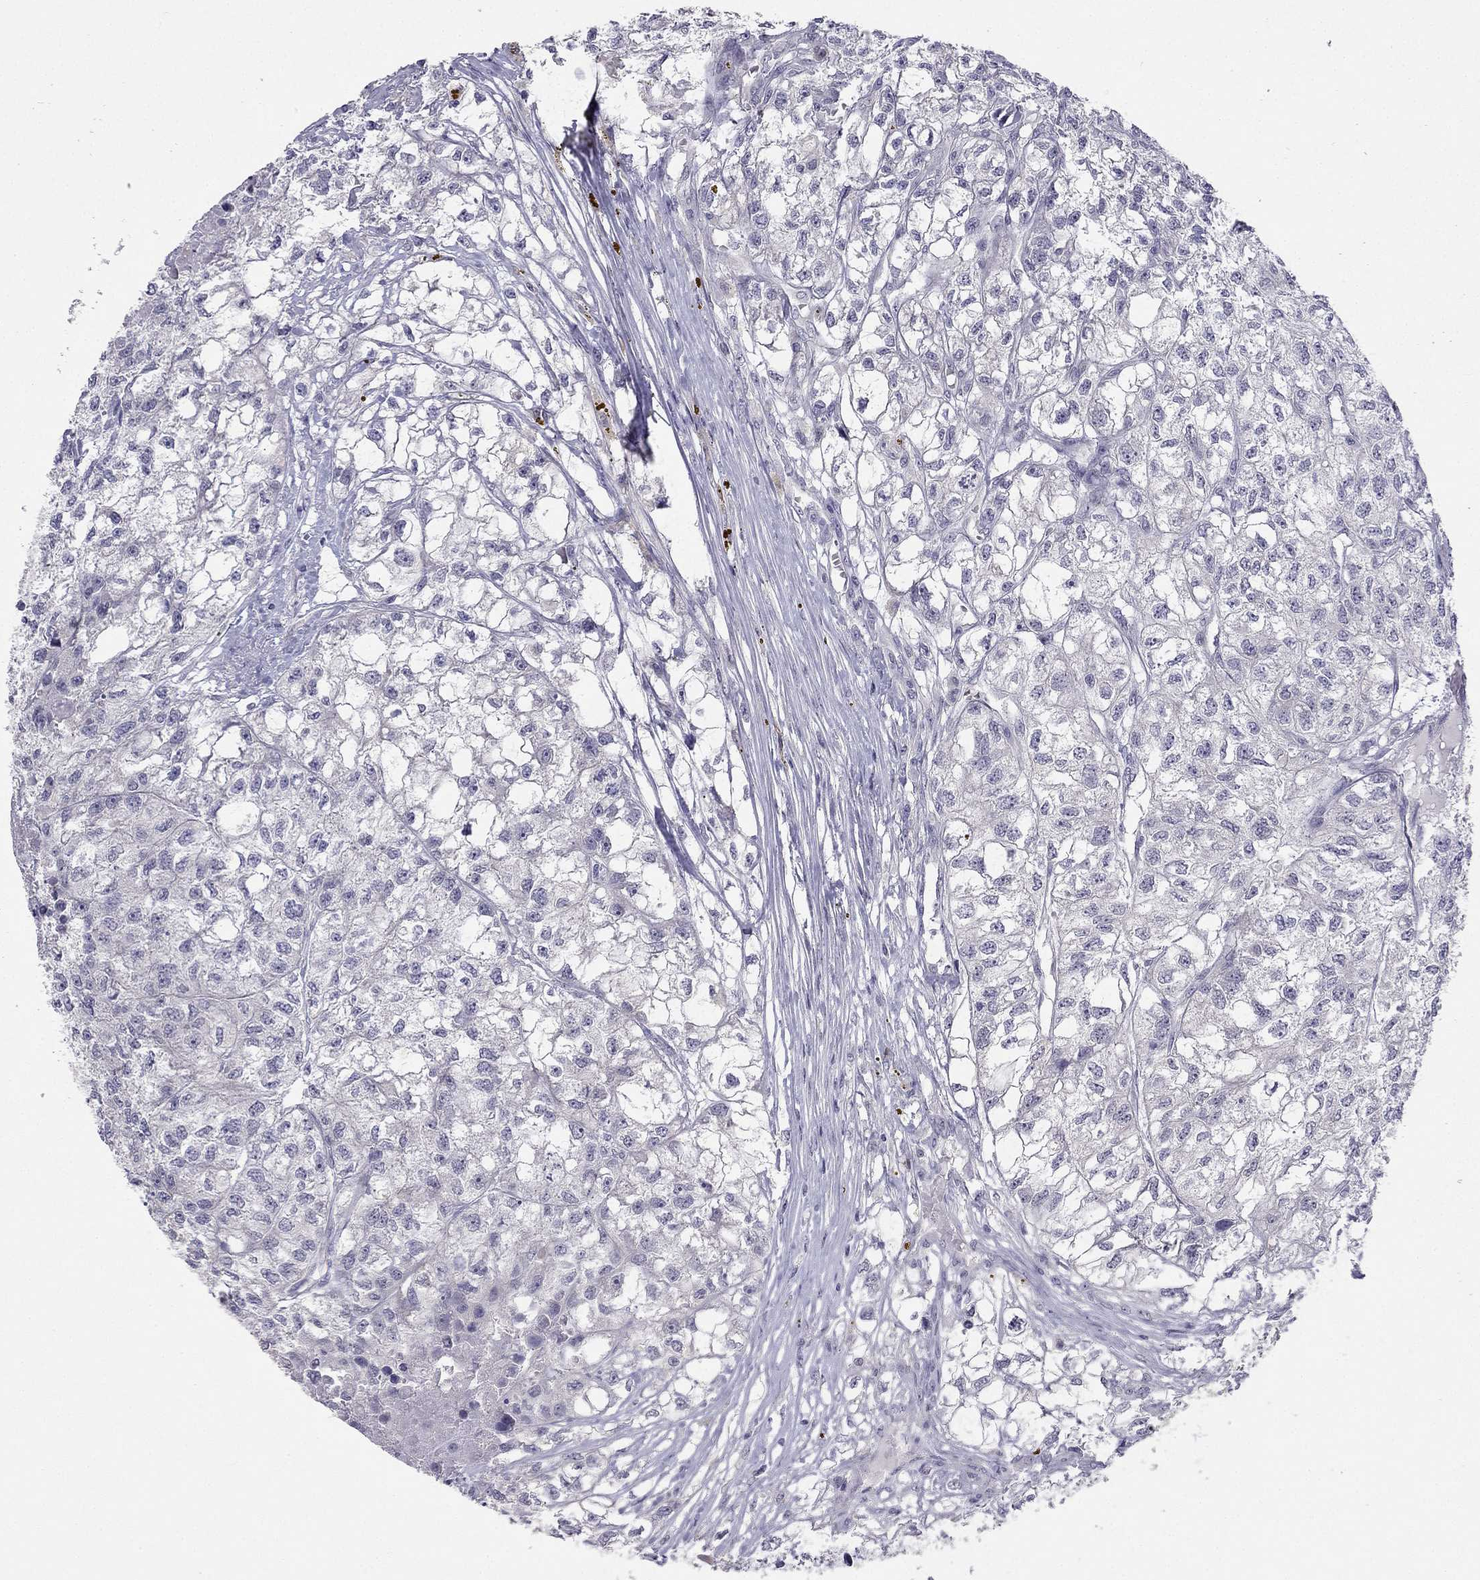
{"staining": {"intensity": "negative", "quantity": "none", "location": "none"}, "tissue": "renal cancer", "cell_type": "Tumor cells", "image_type": "cancer", "snomed": [{"axis": "morphology", "description": "Adenocarcinoma, NOS"}, {"axis": "topography", "description": "Kidney"}], "caption": "Immunohistochemical staining of human renal cancer (adenocarcinoma) displays no significant positivity in tumor cells.", "gene": "C16orf89", "patient": {"sex": "male", "age": 56}}